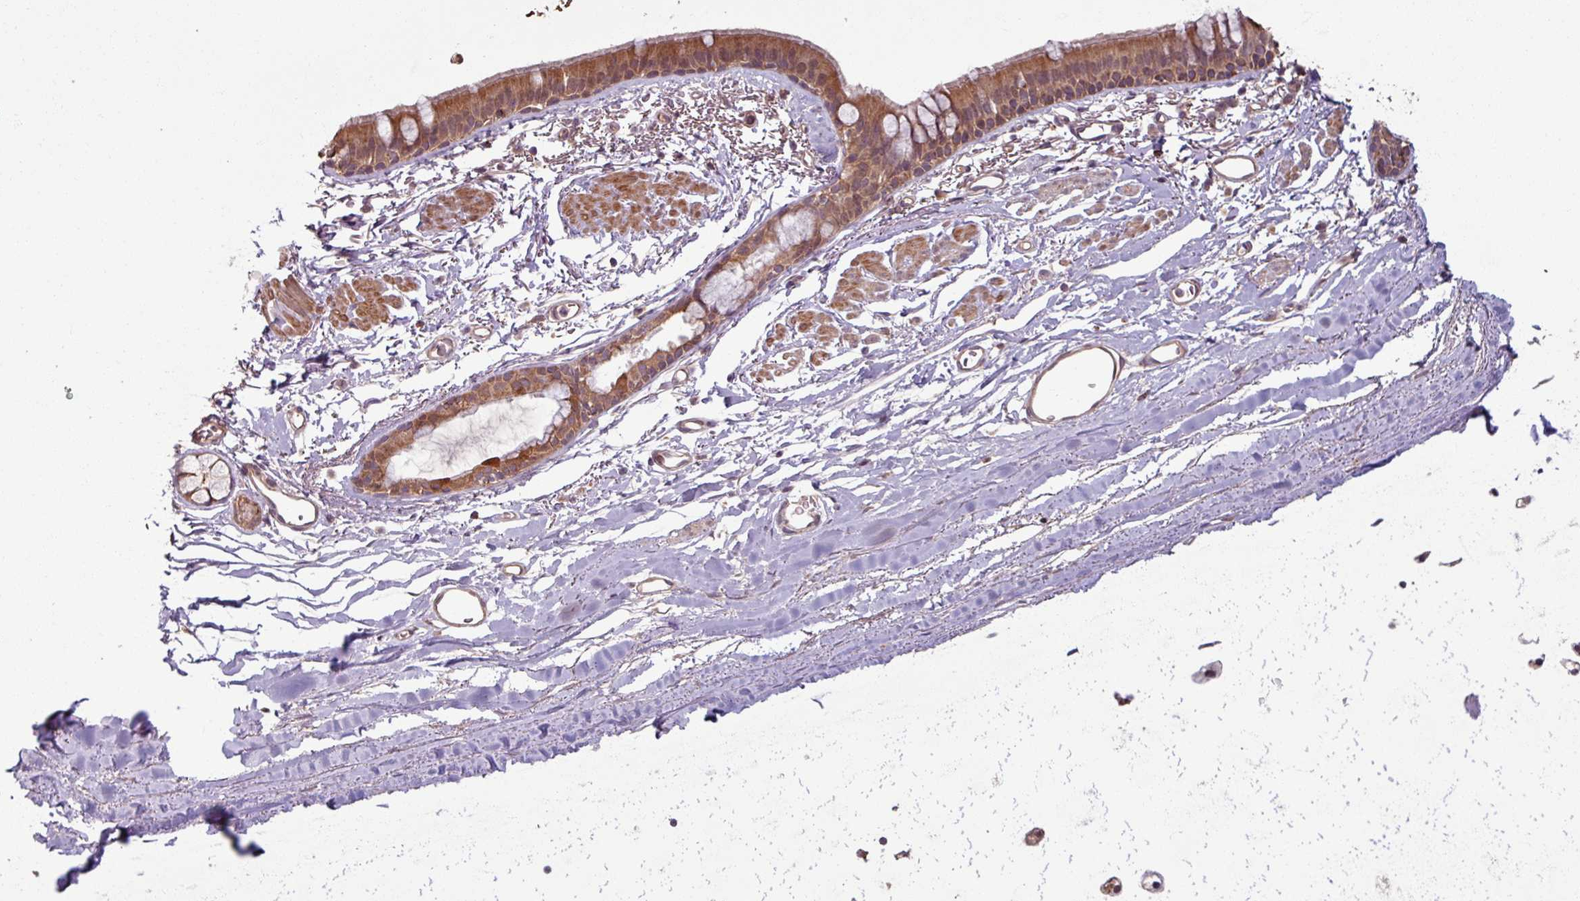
{"staining": {"intensity": "moderate", "quantity": ">75%", "location": "cytoplasmic/membranous"}, "tissue": "bronchus", "cell_type": "Respiratory epithelial cells", "image_type": "normal", "snomed": [{"axis": "morphology", "description": "Normal tissue, NOS"}, {"axis": "topography", "description": "Bronchus"}], "caption": "Protein analysis of unremarkable bronchus displays moderate cytoplasmic/membranous positivity in approximately >75% of respiratory epithelial cells. (IHC, brightfield microscopy, high magnification).", "gene": "OR6B1", "patient": {"sex": "male", "age": 67}}